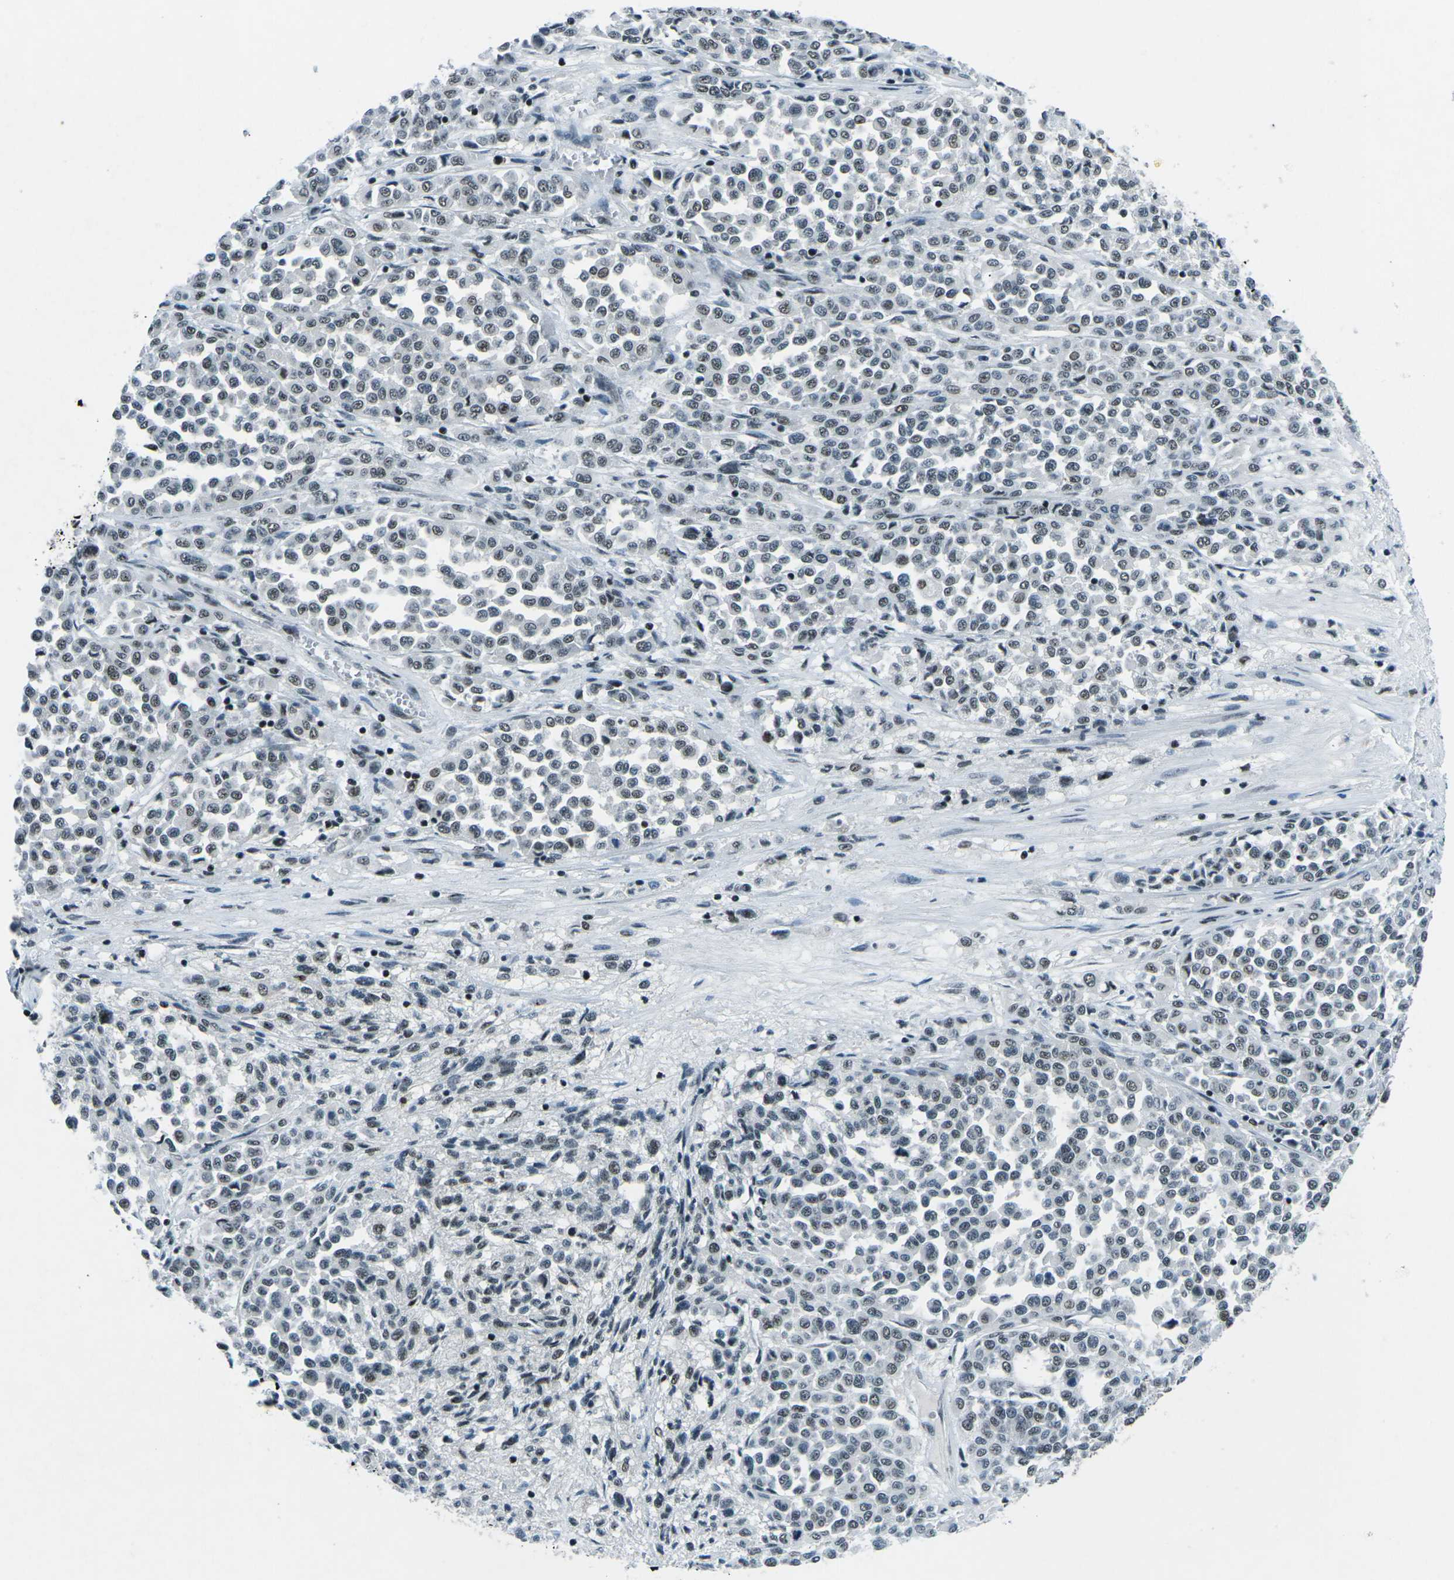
{"staining": {"intensity": "weak", "quantity": "25%-75%", "location": "nuclear"}, "tissue": "melanoma", "cell_type": "Tumor cells", "image_type": "cancer", "snomed": [{"axis": "morphology", "description": "Malignant melanoma, Metastatic site"}, {"axis": "topography", "description": "Pancreas"}], "caption": "There is low levels of weak nuclear expression in tumor cells of malignant melanoma (metastatic site), as demonstrated by immunohistochemical staining (brown color).", "gene": "RBL2", "patient": {"sex": "female", "age": 30}}